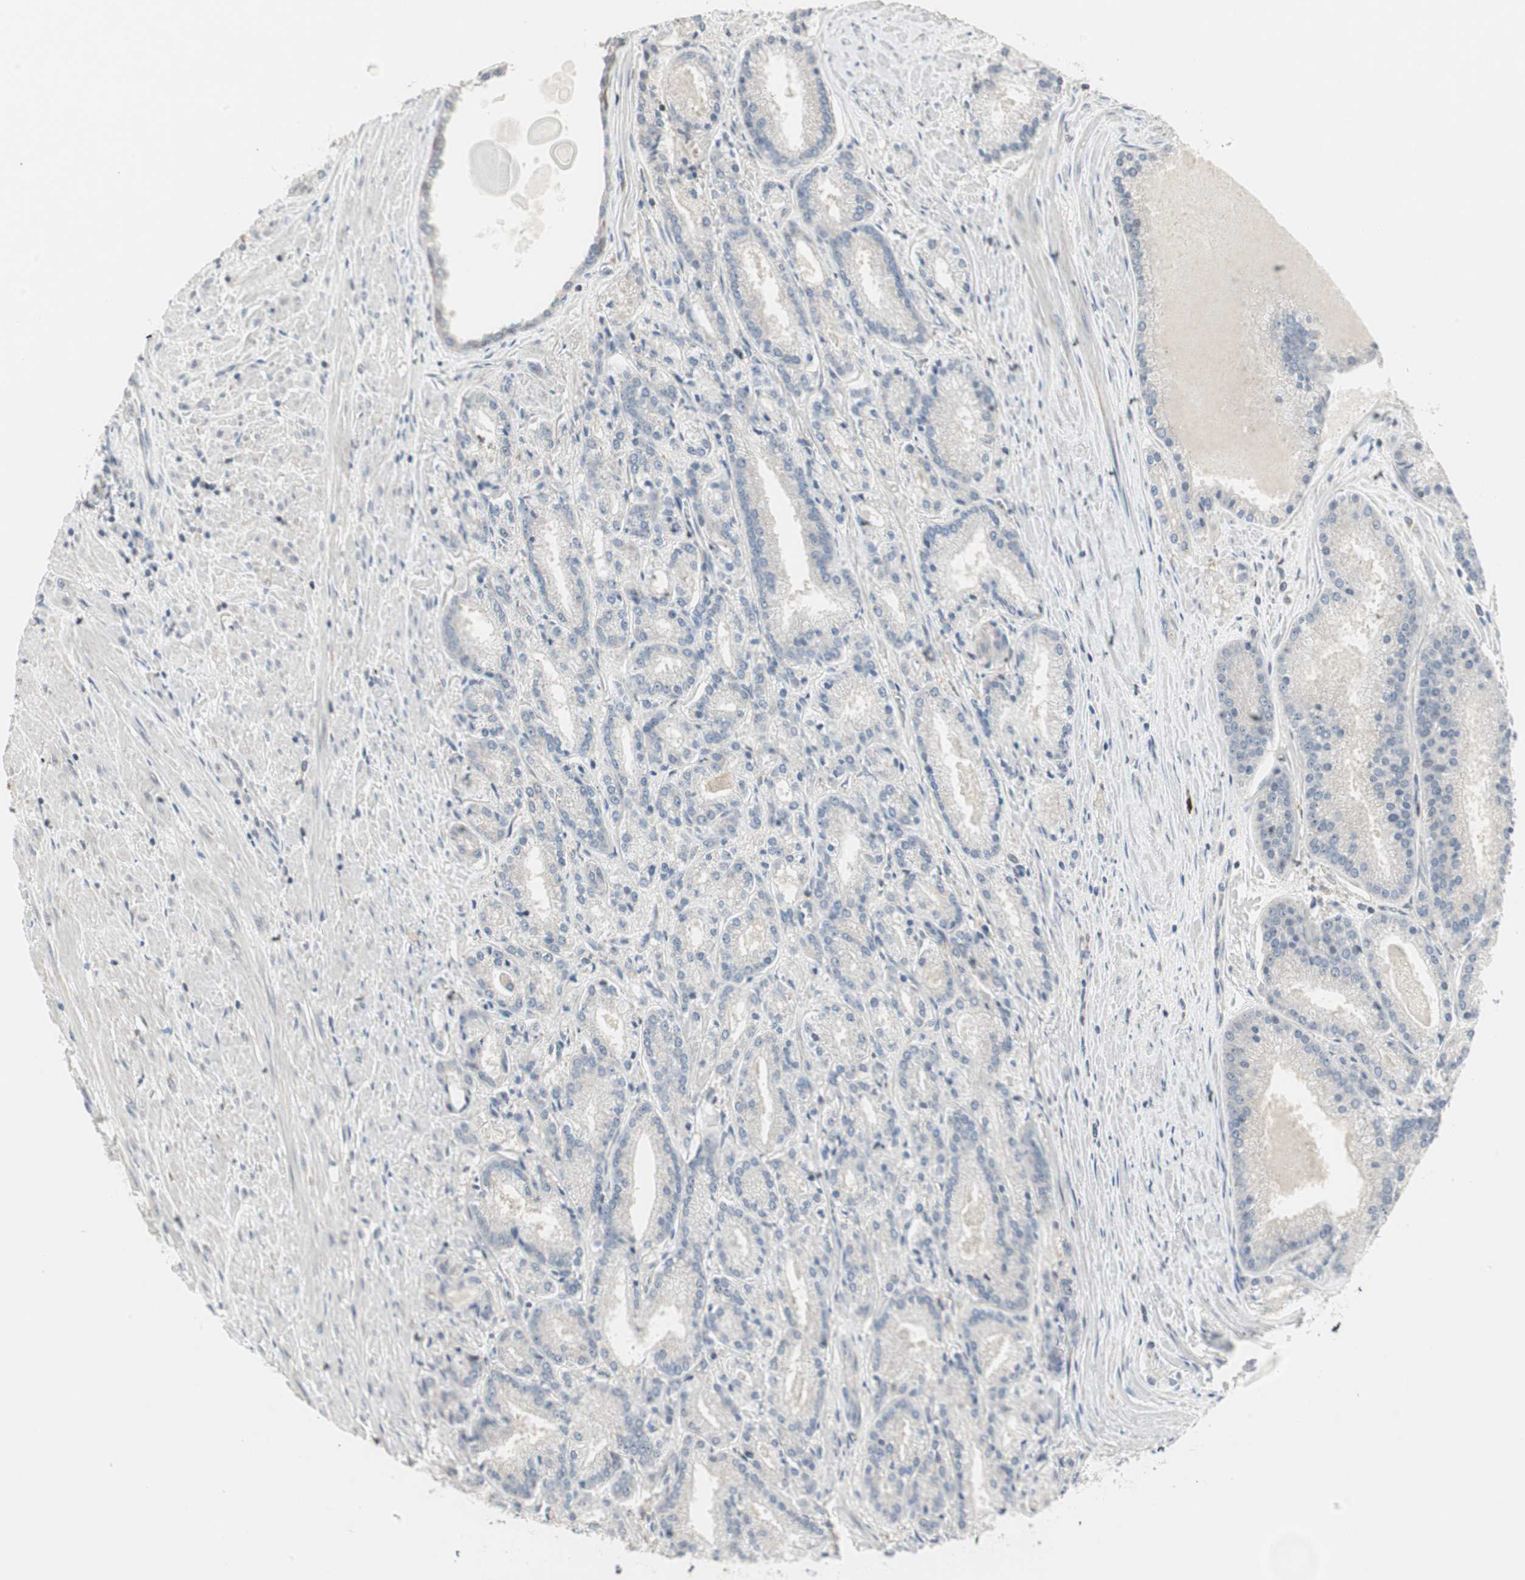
{"staining": {"intensity": "negative", "quantity": "none", "location": "none"}, "tissue": "prostate cancer", "cell_type": "Tumor cells", "image_type": "cancer", "snomed": [{"axis": "morphology", "description": "Adenocarcinoma, Low grade"}, {"axis": "topography", "description": "Prostate"}], "caption": "IHC image of neoplastic tissue: prostate cancer stained with DAB (3,3'-diaminobenzidine) displays no significant protein expression in tumor cells.", "gene": "ZFP36", "patient": {"sex": "male", "age": 59}}